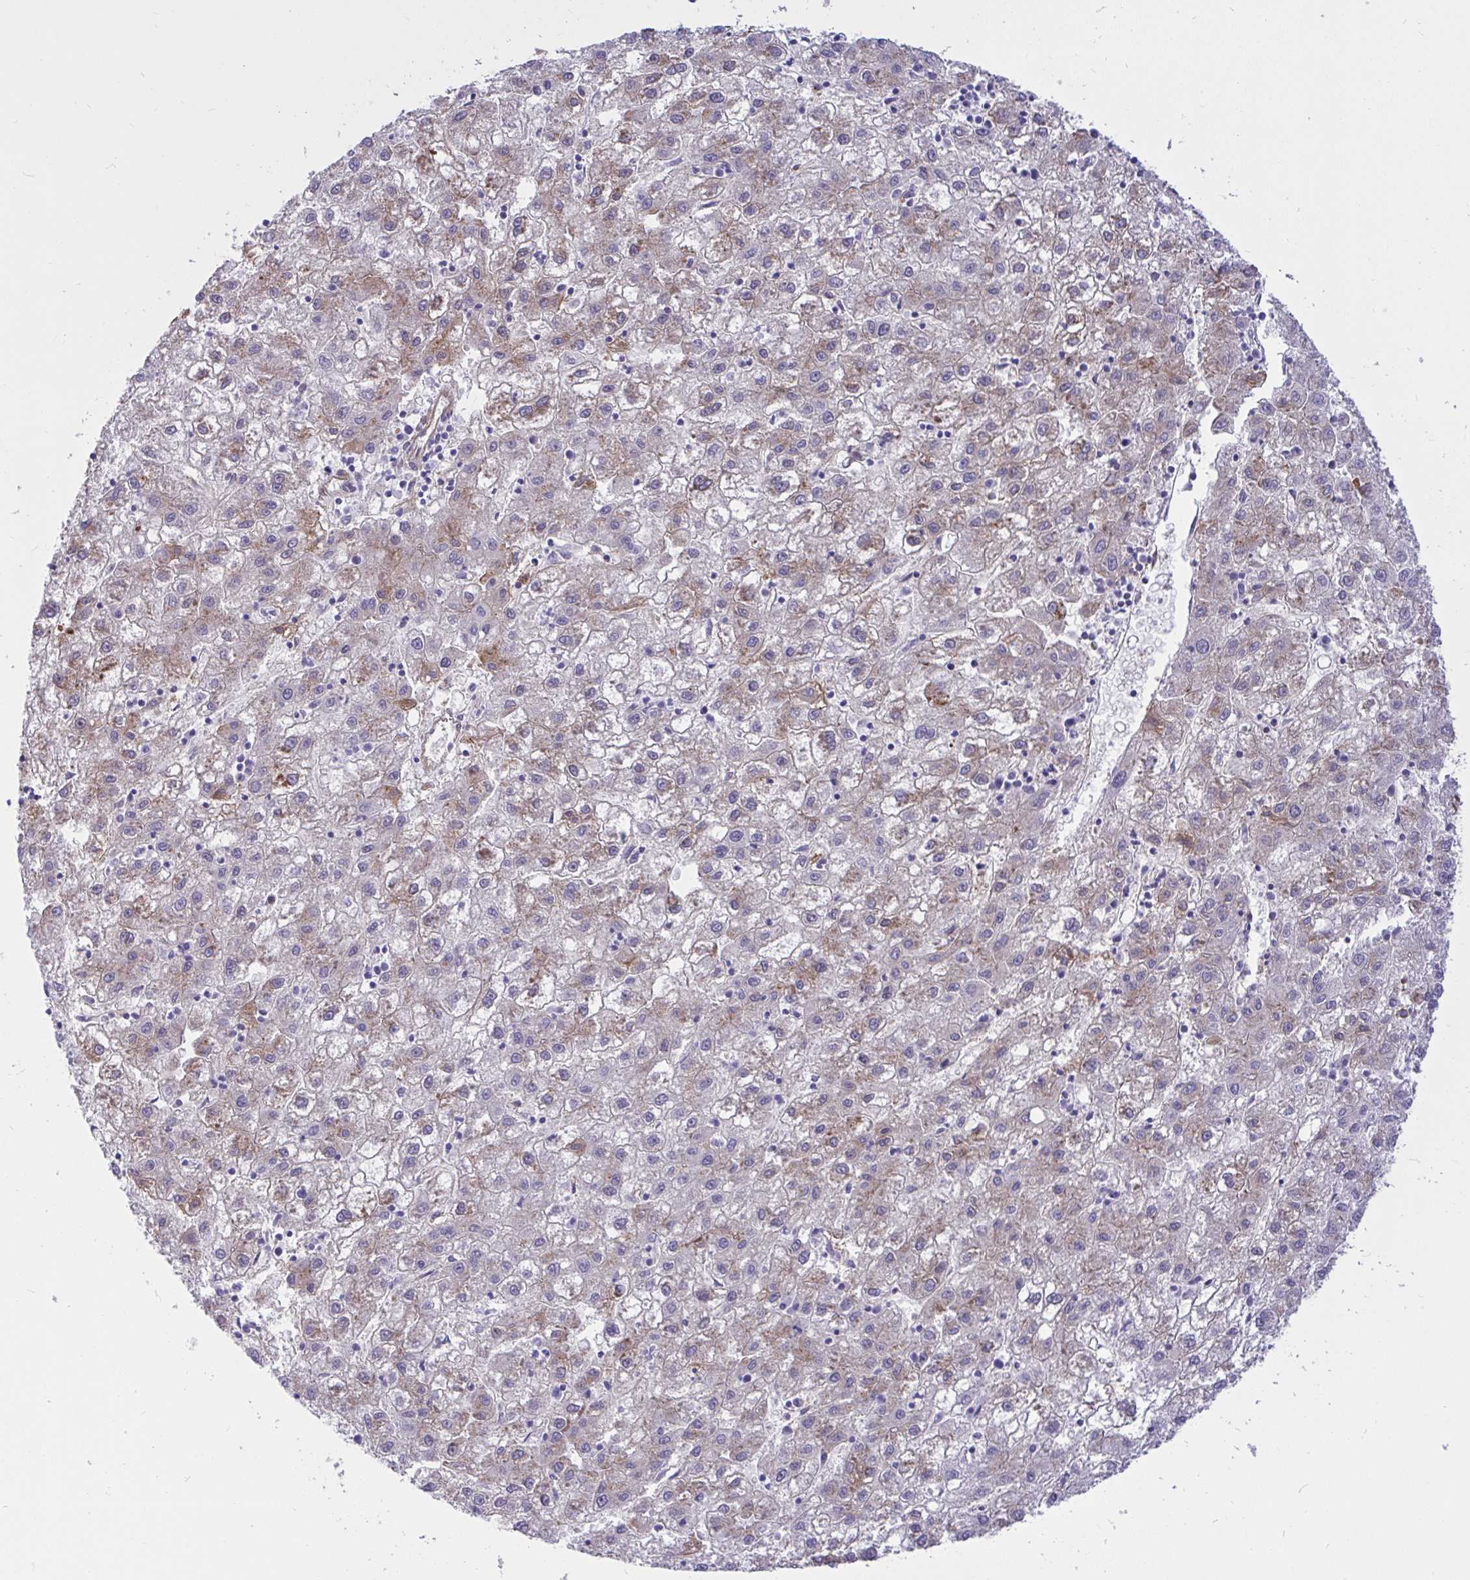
{"staining": {"intensity": "weak", "quantity": "25%-75%", "location": "cytoplasmic/membranous"}, "tissue": "liver cancer", "cell_type": "Tumor cells", "image_type": "cancer", "snomed": [{"axis": "morphology", "description": "Carcinoma, Hepatocellular, NOS"}, {"axis": "topography", "description": "Liver"}], "caption": "Liver cancer tissue displays weak cytoplasmic/membranous positivity in approximately 25%-75% of tumor cells, visualized by immunohistochemistry.", "gene": "F2", "patient": {"sex": "male", "age": 72}}